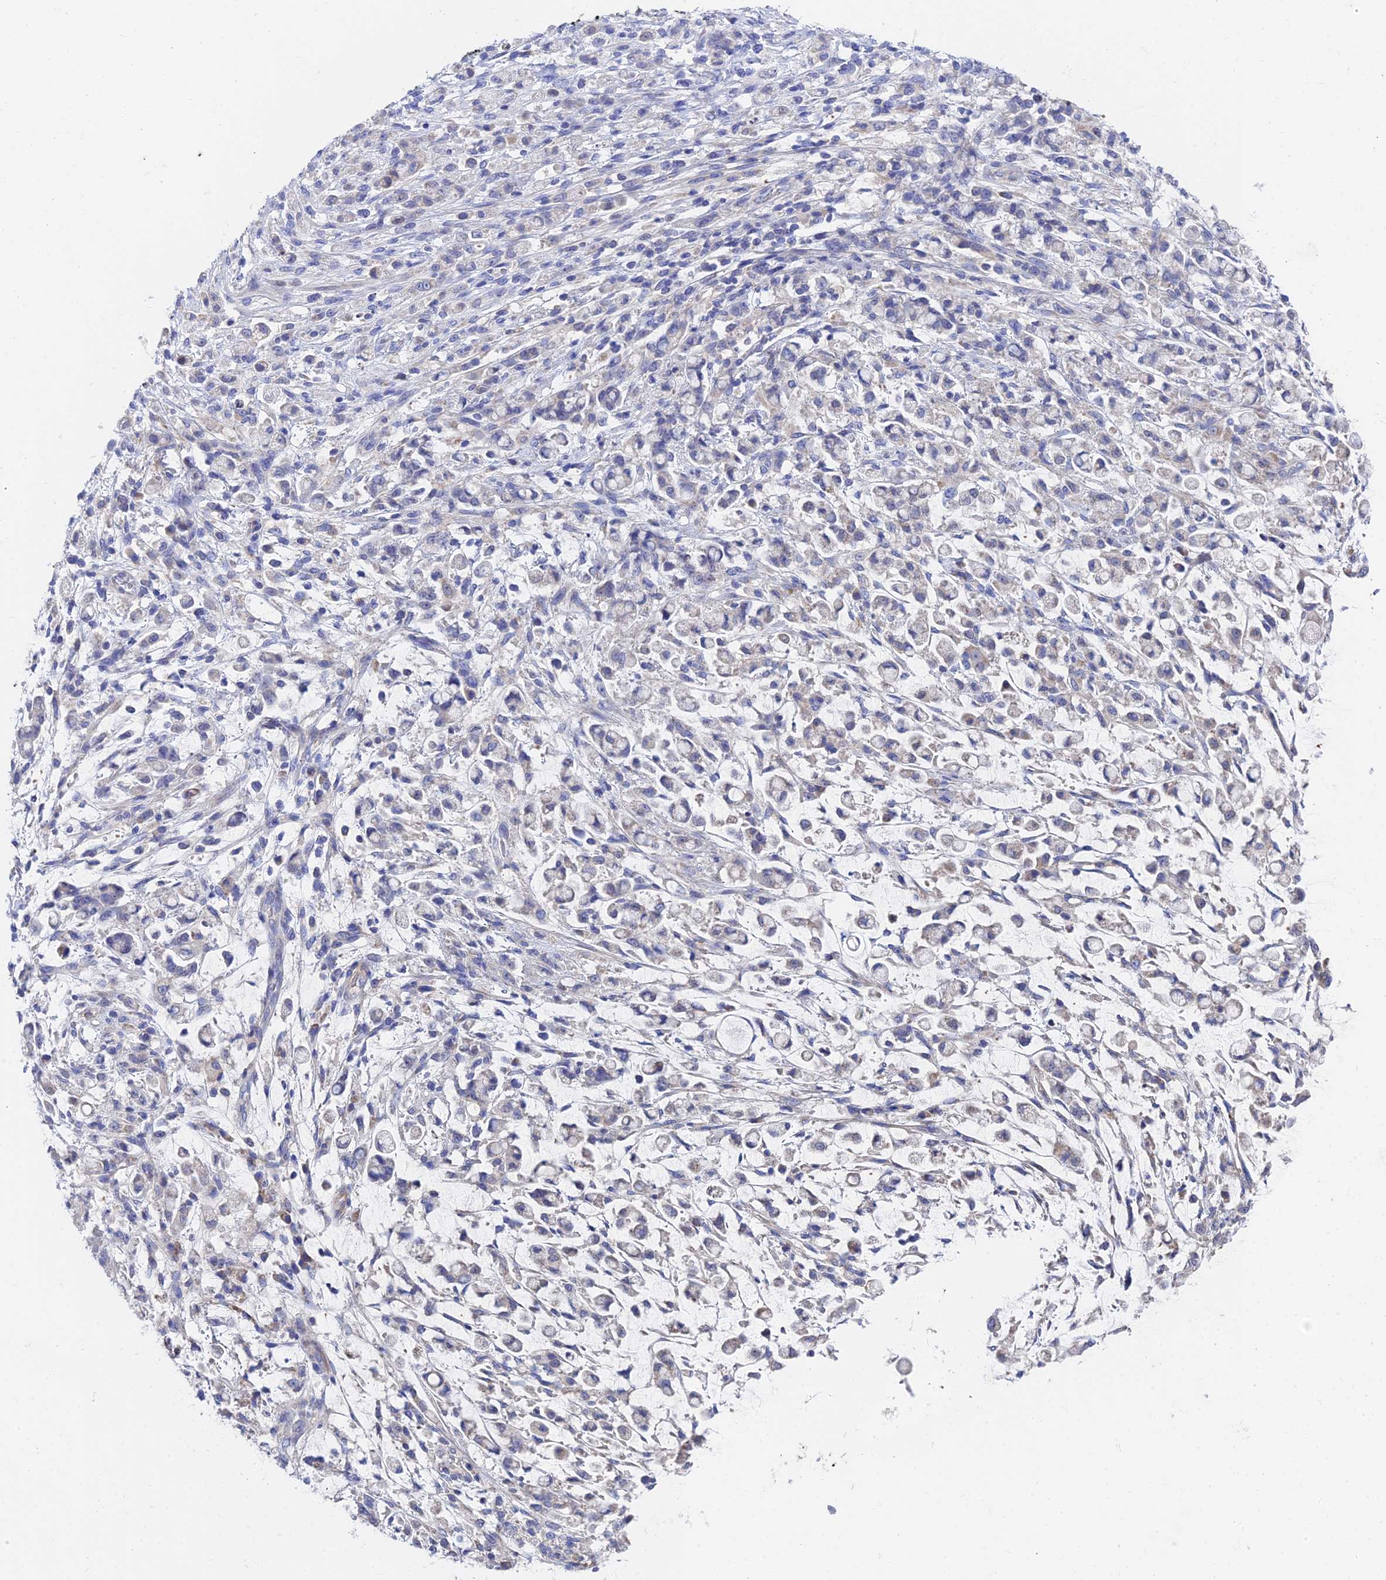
{"staining": {"intensity": "weak", "quantity": "<25%", "location": "cytoplasmic/membranous"}, "tissue": "stomach cancer", "cell_type": "Tumor cells", "image_type": "cancer", "snomed": [{"axis": "morphology", "description": "Adenocarcinoma, NOS"}, {"axis": "topography", "description": "Stomach"}], "caption": "Protein analysis of stomach adenocarcinoma exhibits no significant positivity in tumor cells.", "gene": "UBE2L3", "patient": {"sex": "female", "age": 60}}